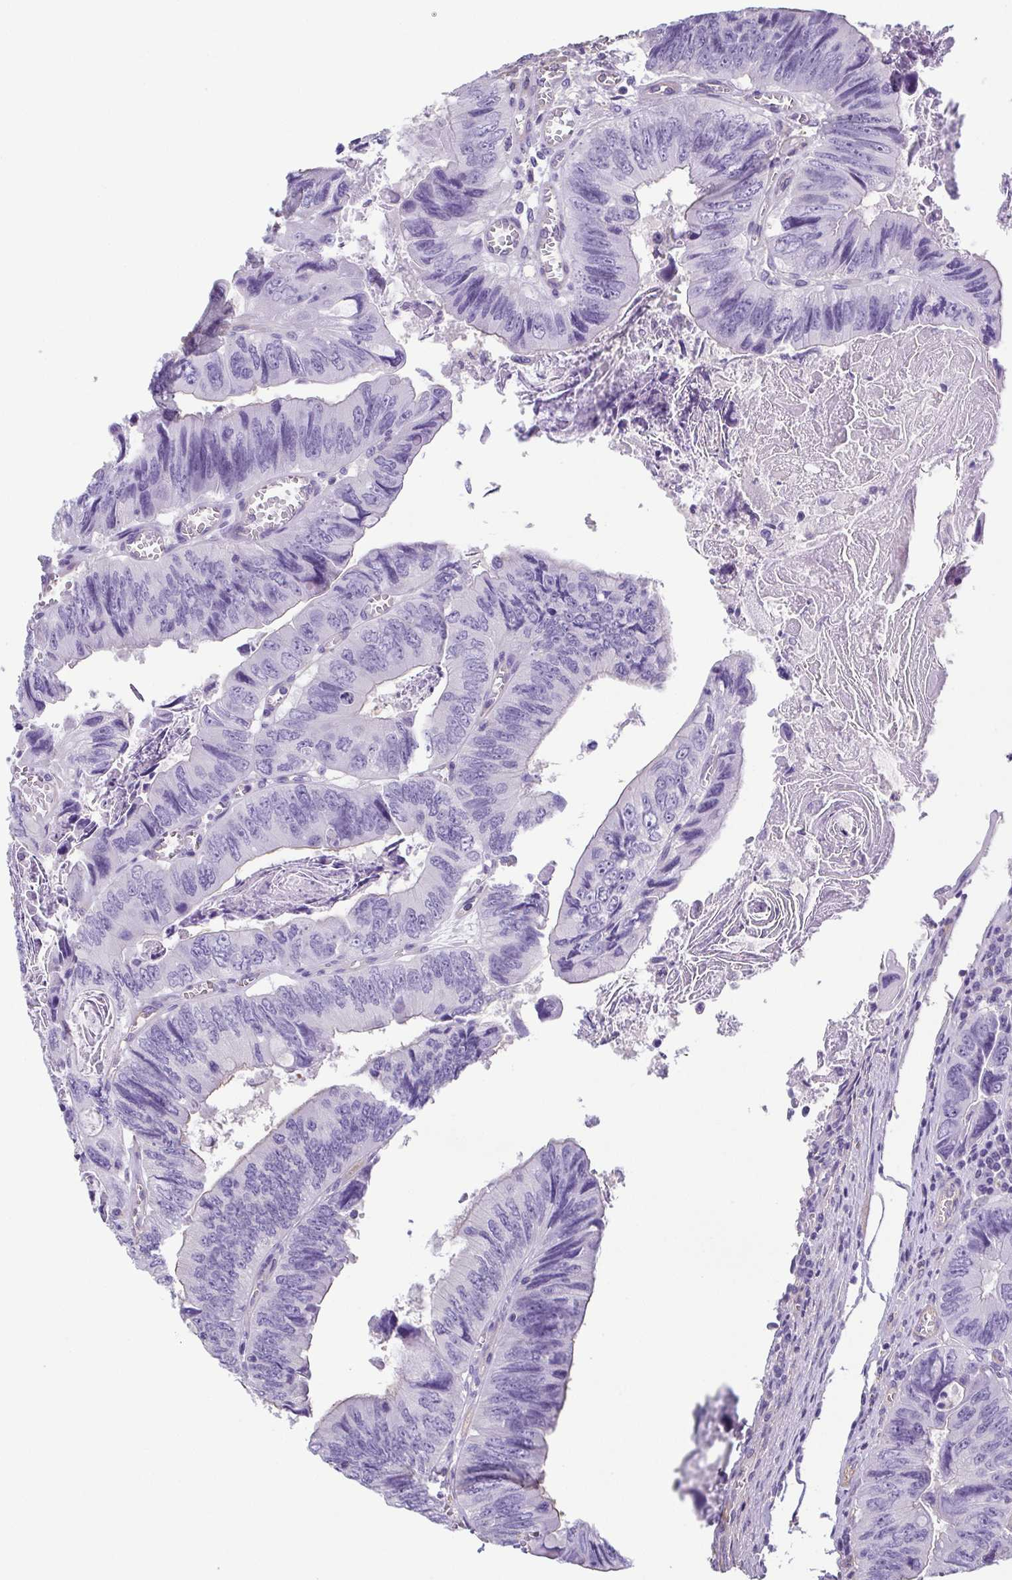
{"staining": {"intensity": "negative", "quantity": "none", "location": "none"}, "tissue": "colorectal cancer", "cell_type": "Tumor cells", "image_type": "cancer", "snomed": [{"axis": "morphology", "description": "Adenocarcinoma, NOS"}, {"axis": "topography", "description": "Colon"}], "caption": "This is an immunohistochemistry (IHC) photomicrograph of colorectal adenocarcinoma. There is no expression in tumor cells.", "gene": "MYL6", "patient": {"sex": "female", "age": 84}}